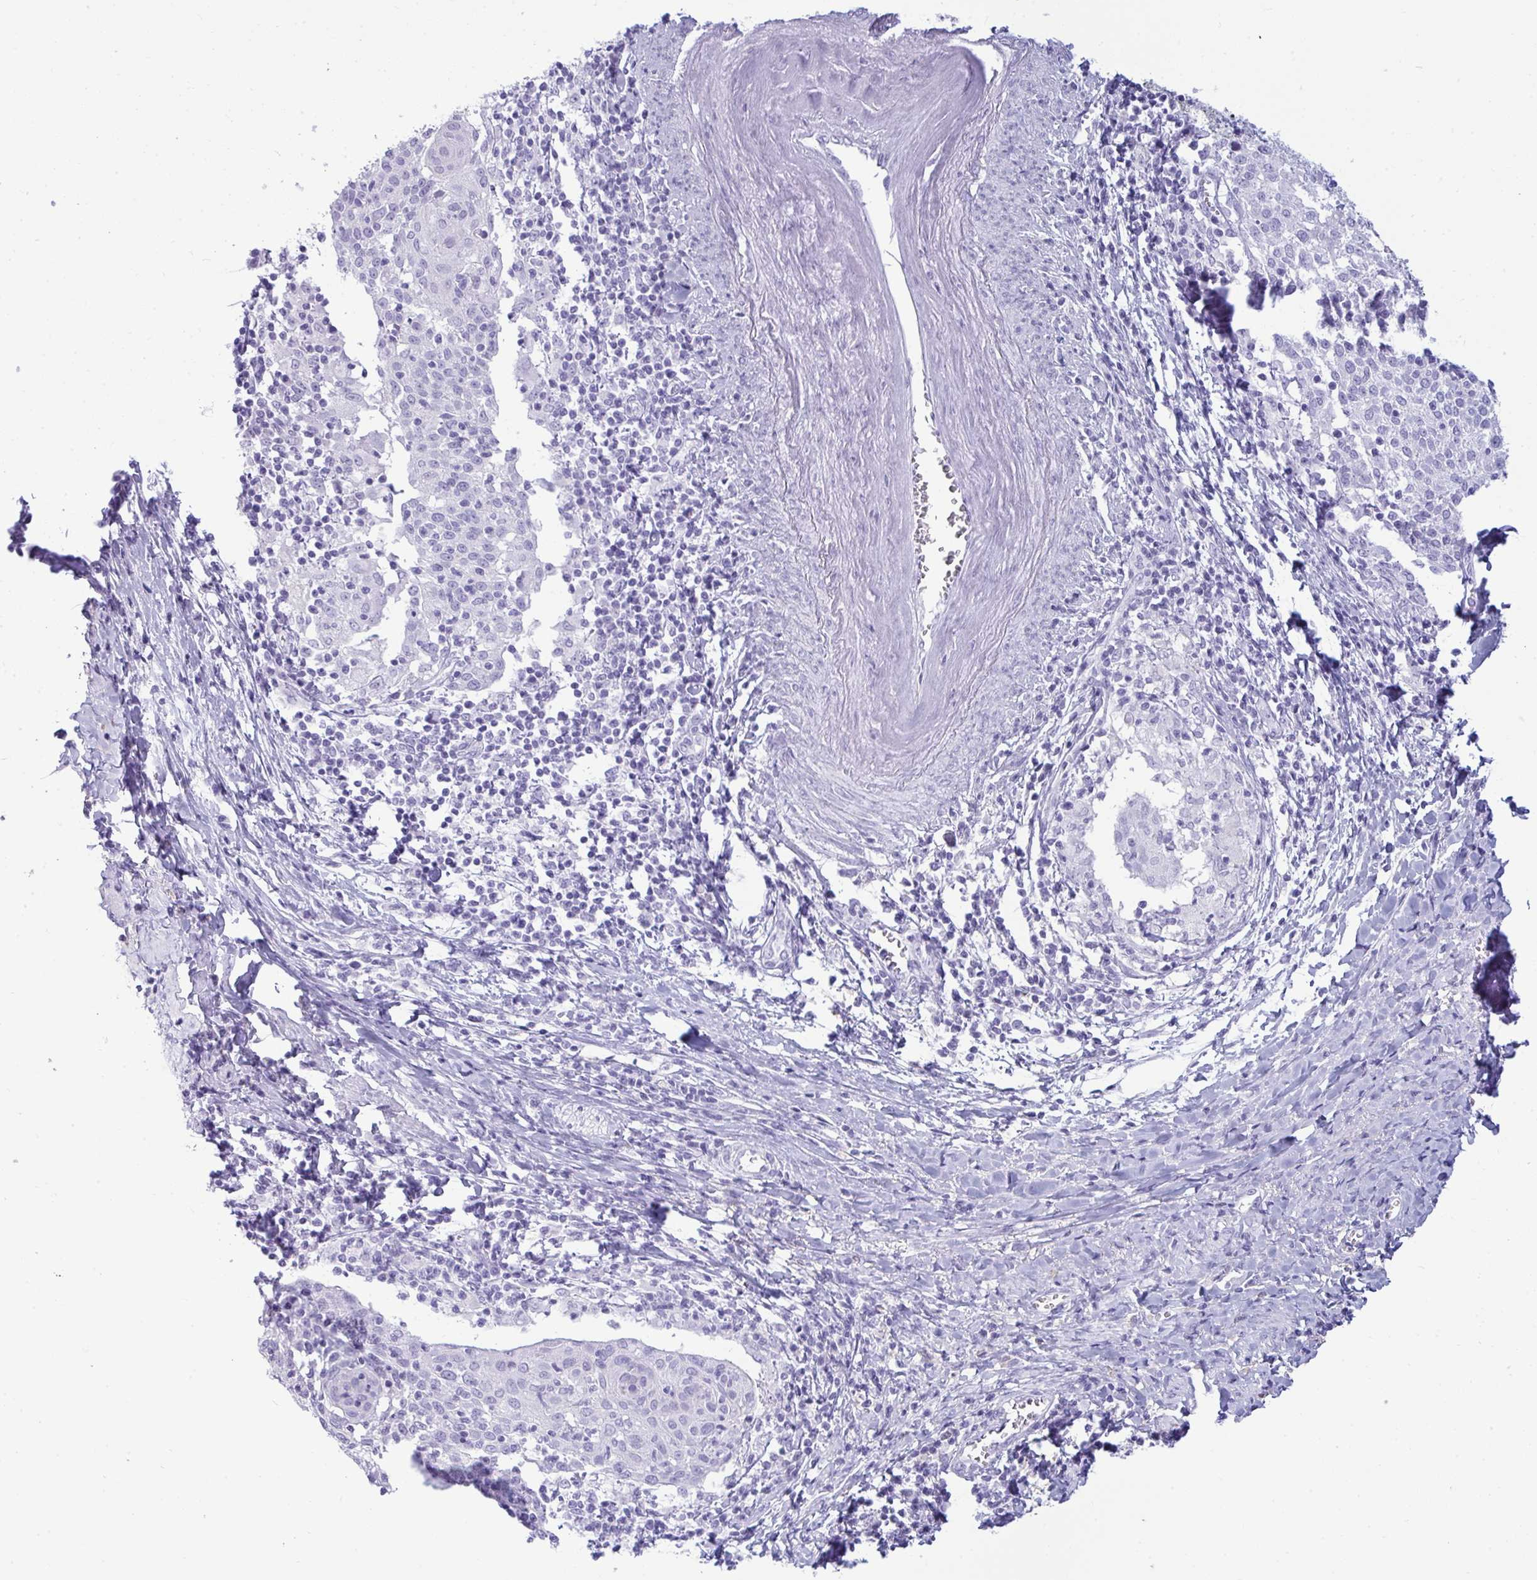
{"staining": {"intensity": "negative", "quantity": "none", "location": "none"}, "tissue": "cervical cancer", "cell_type": "Tumor cells", "image_type": "cancer", "snomed": [{"axis": "morphology", "description": "Squamous cell carcinoma, NOS"}, {"axis": "topography", "description": "Cervix"}], "caption": "High power microscopy image of an IHC micrograph of cervical squamous cell carcinoma, revealing no significant expression in tumor cells. (DAB IHC visualized using brightfield microscopy, high magnification).", "gene": "ANKRD60", "patient": {"sex": "female", "age": 52}}